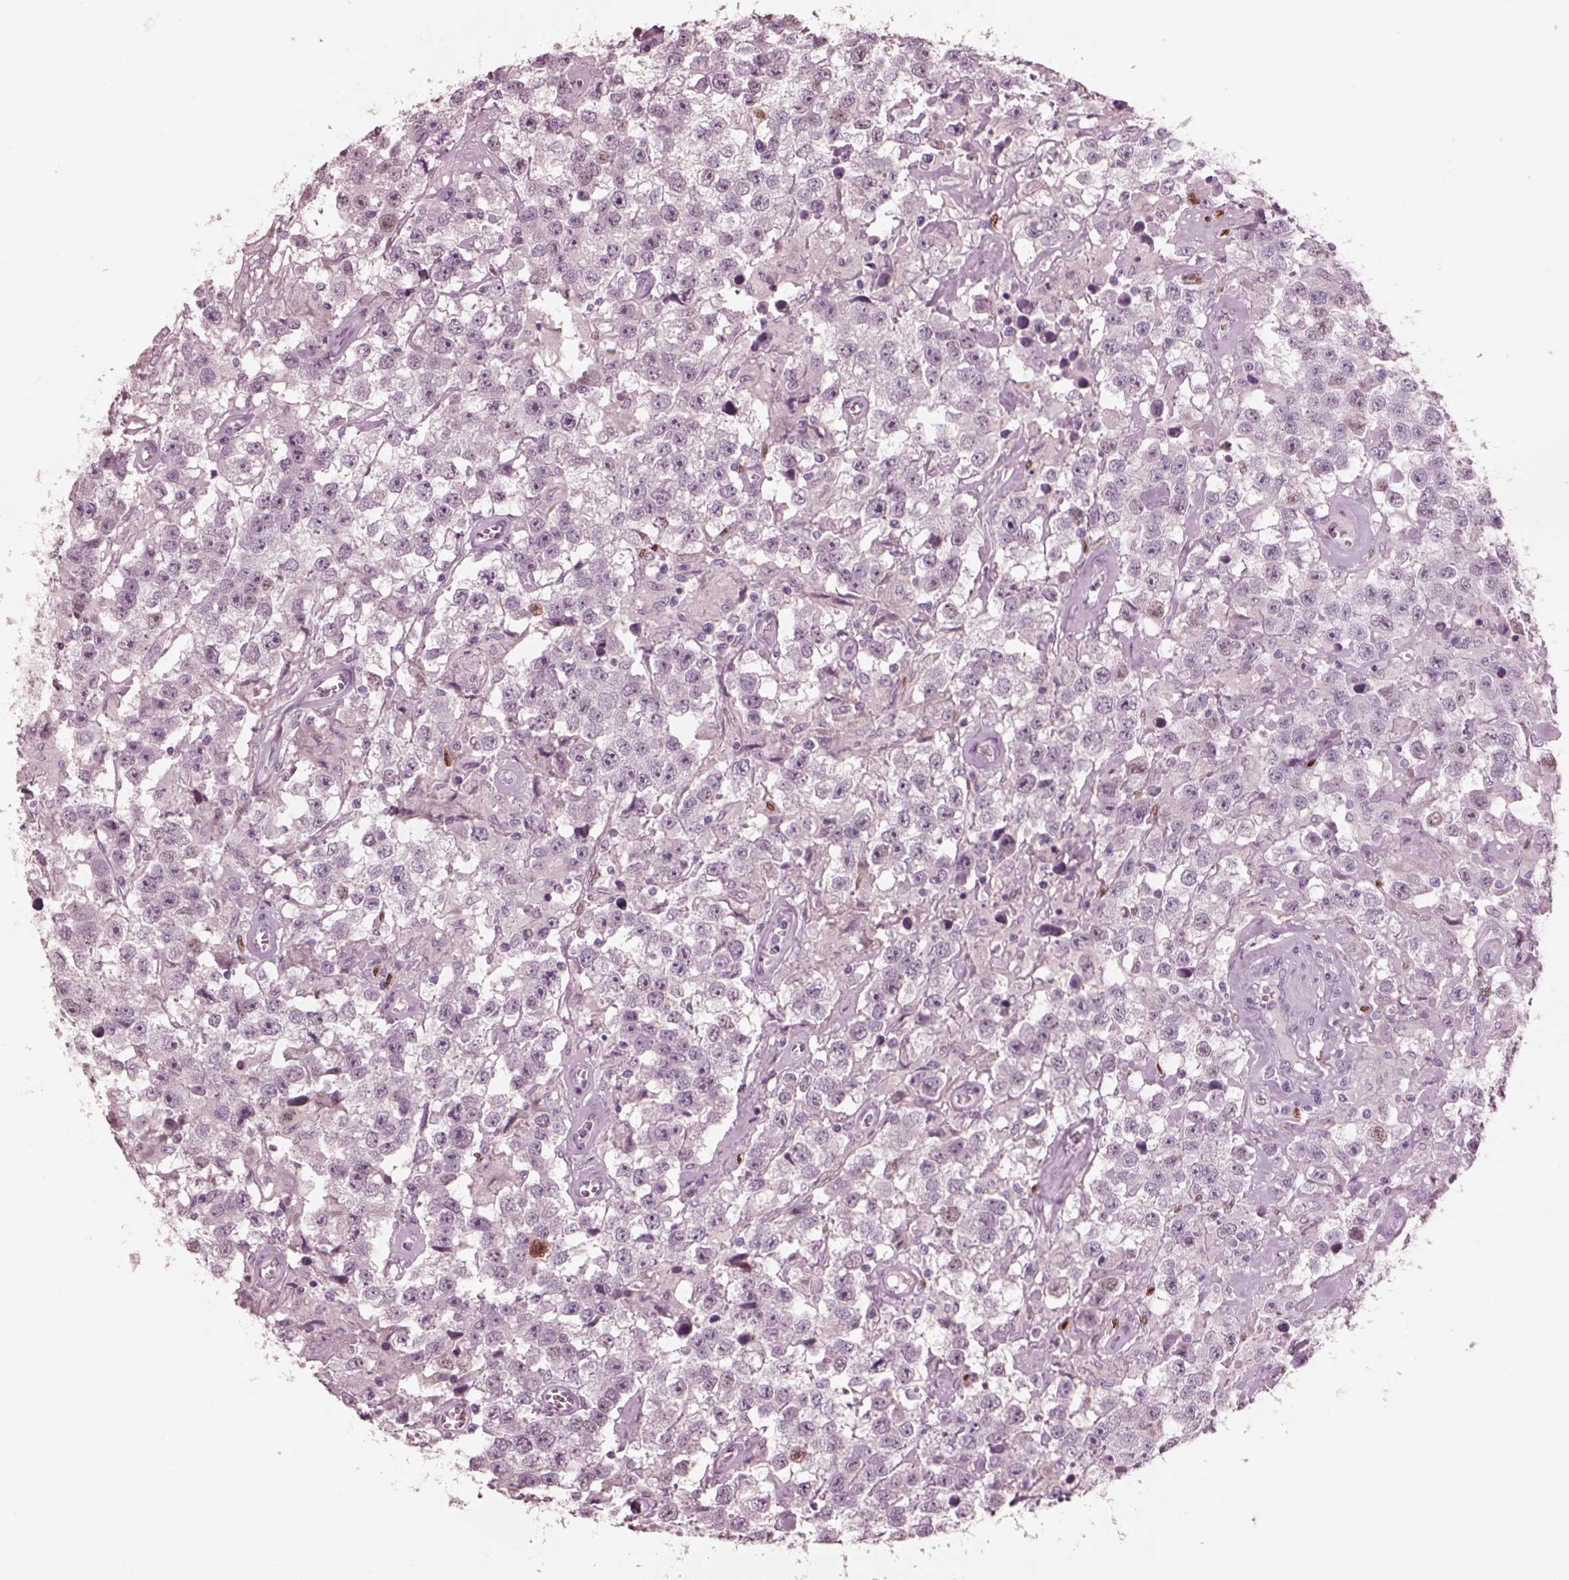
{"staining": {"intensity": "moderate", "quantity": "<25%", "location": "nuclear"}, "tissue": "testis cancer", "cell_type": "Tumor cells", "image_type": "cancer", "snomed": [{"axis": "morphology", "description": "Seminoma, NOS"}, {"axis": "topography", "description": "Testis"}], "caption": "Protein positivity by immunohistochemistry demonstrates moderate nuclear expression in about <25% of tumor cells in testis seminoma. (DAB (3,3'-diaminobenzidine) IHC with brightfield microscopy, high magnification).", "gene": "SOX9", "patient": {"sex": "male", "age": 43}}